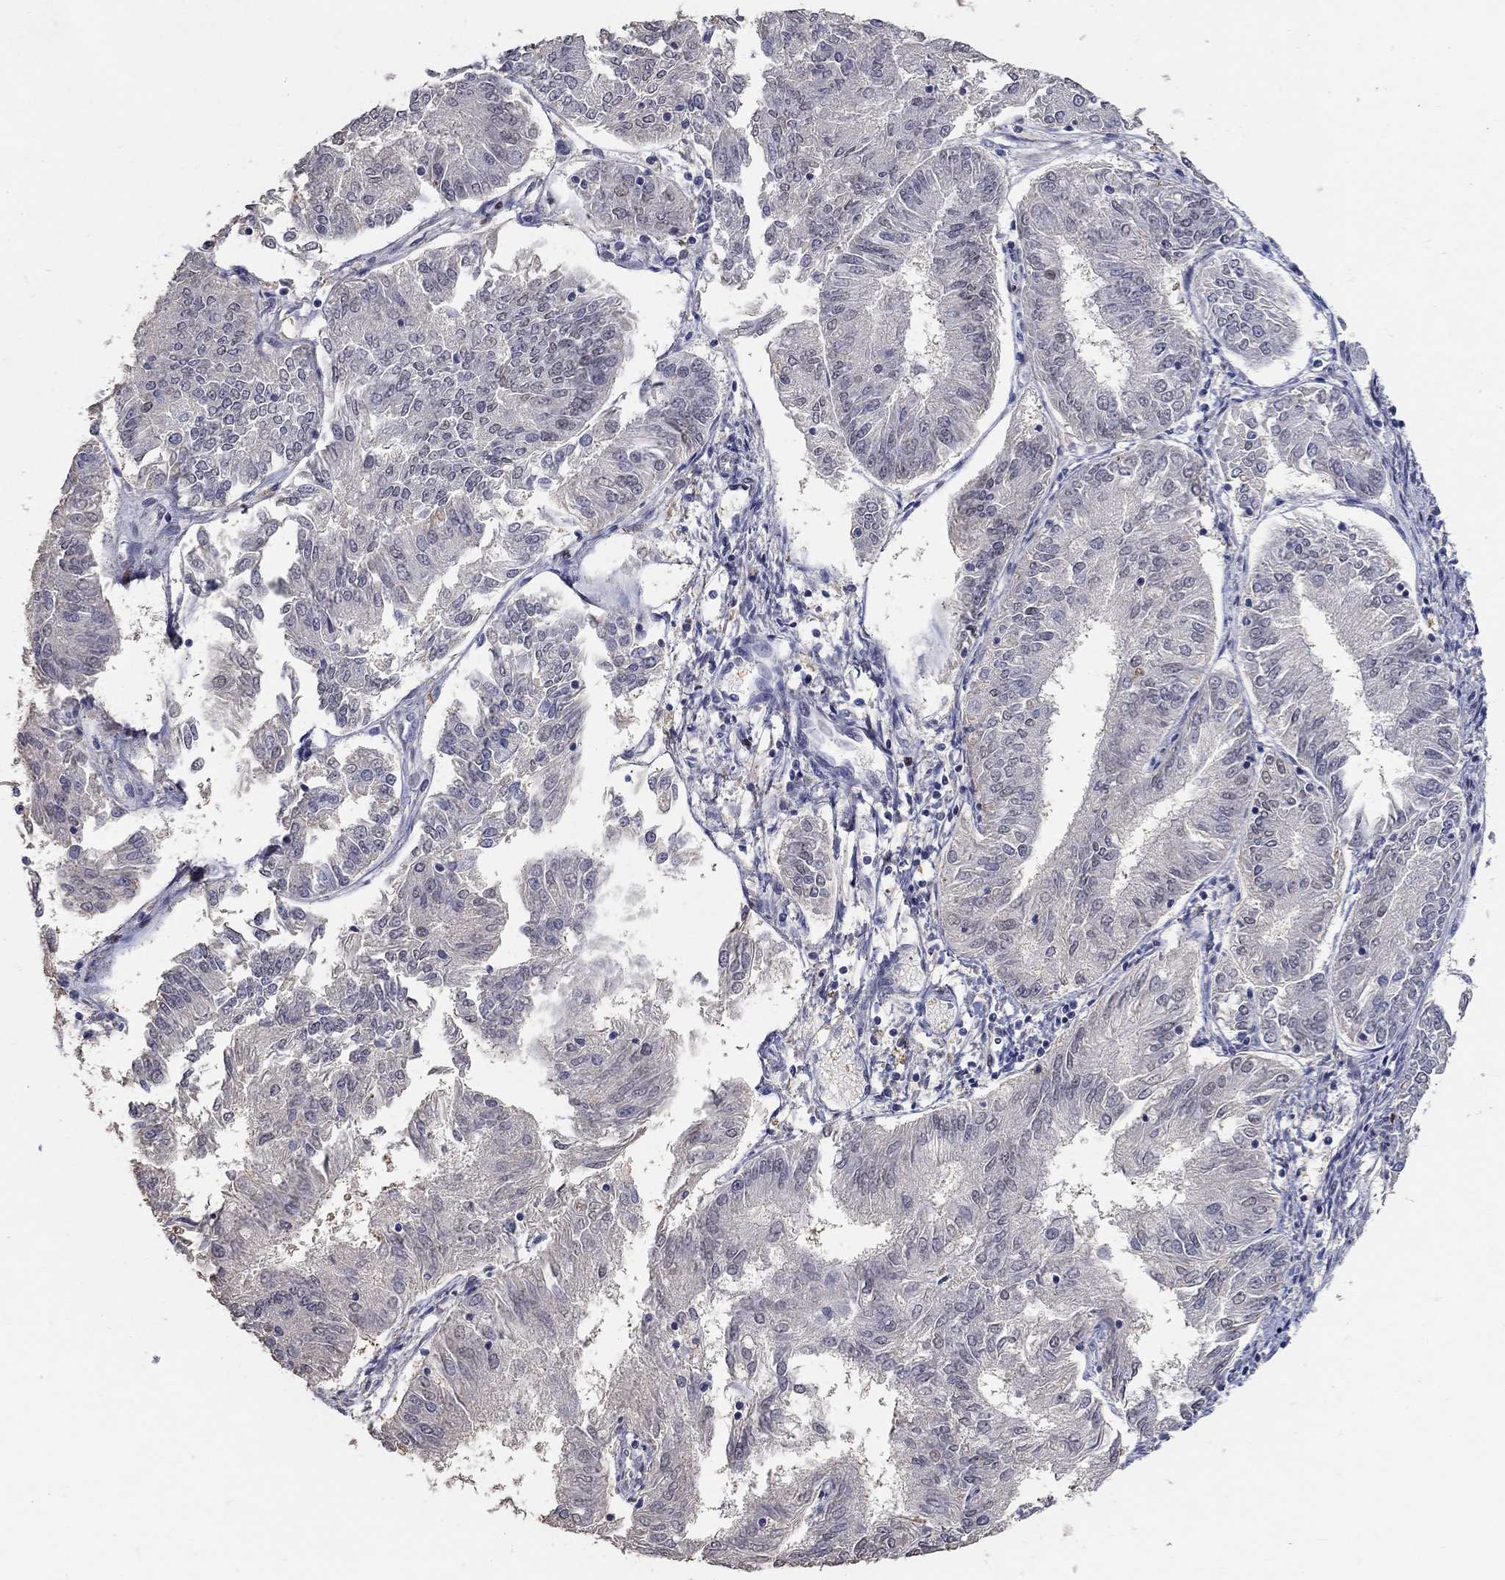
{"staining": {"intensity": "negative", "quantity": "none", "location": "none"}, "tissue": "endometrial cancer", "cell_type": "Tumor cells", "image_type": "cancer", "snomed": [{"axis": "morphology", "description": "Adenocarcinoma, NOS"}, {"axis": "topography", "description": "Endometrium"}], "caption": "Human endometrial cancer (adenocarcinoma) stained for a protein using immunohistochemistry (IHC) demonstrates no positivity in tumor cells.", "gene": "RAPGEF5", "patient": {"sex": "female", "age": 58}}